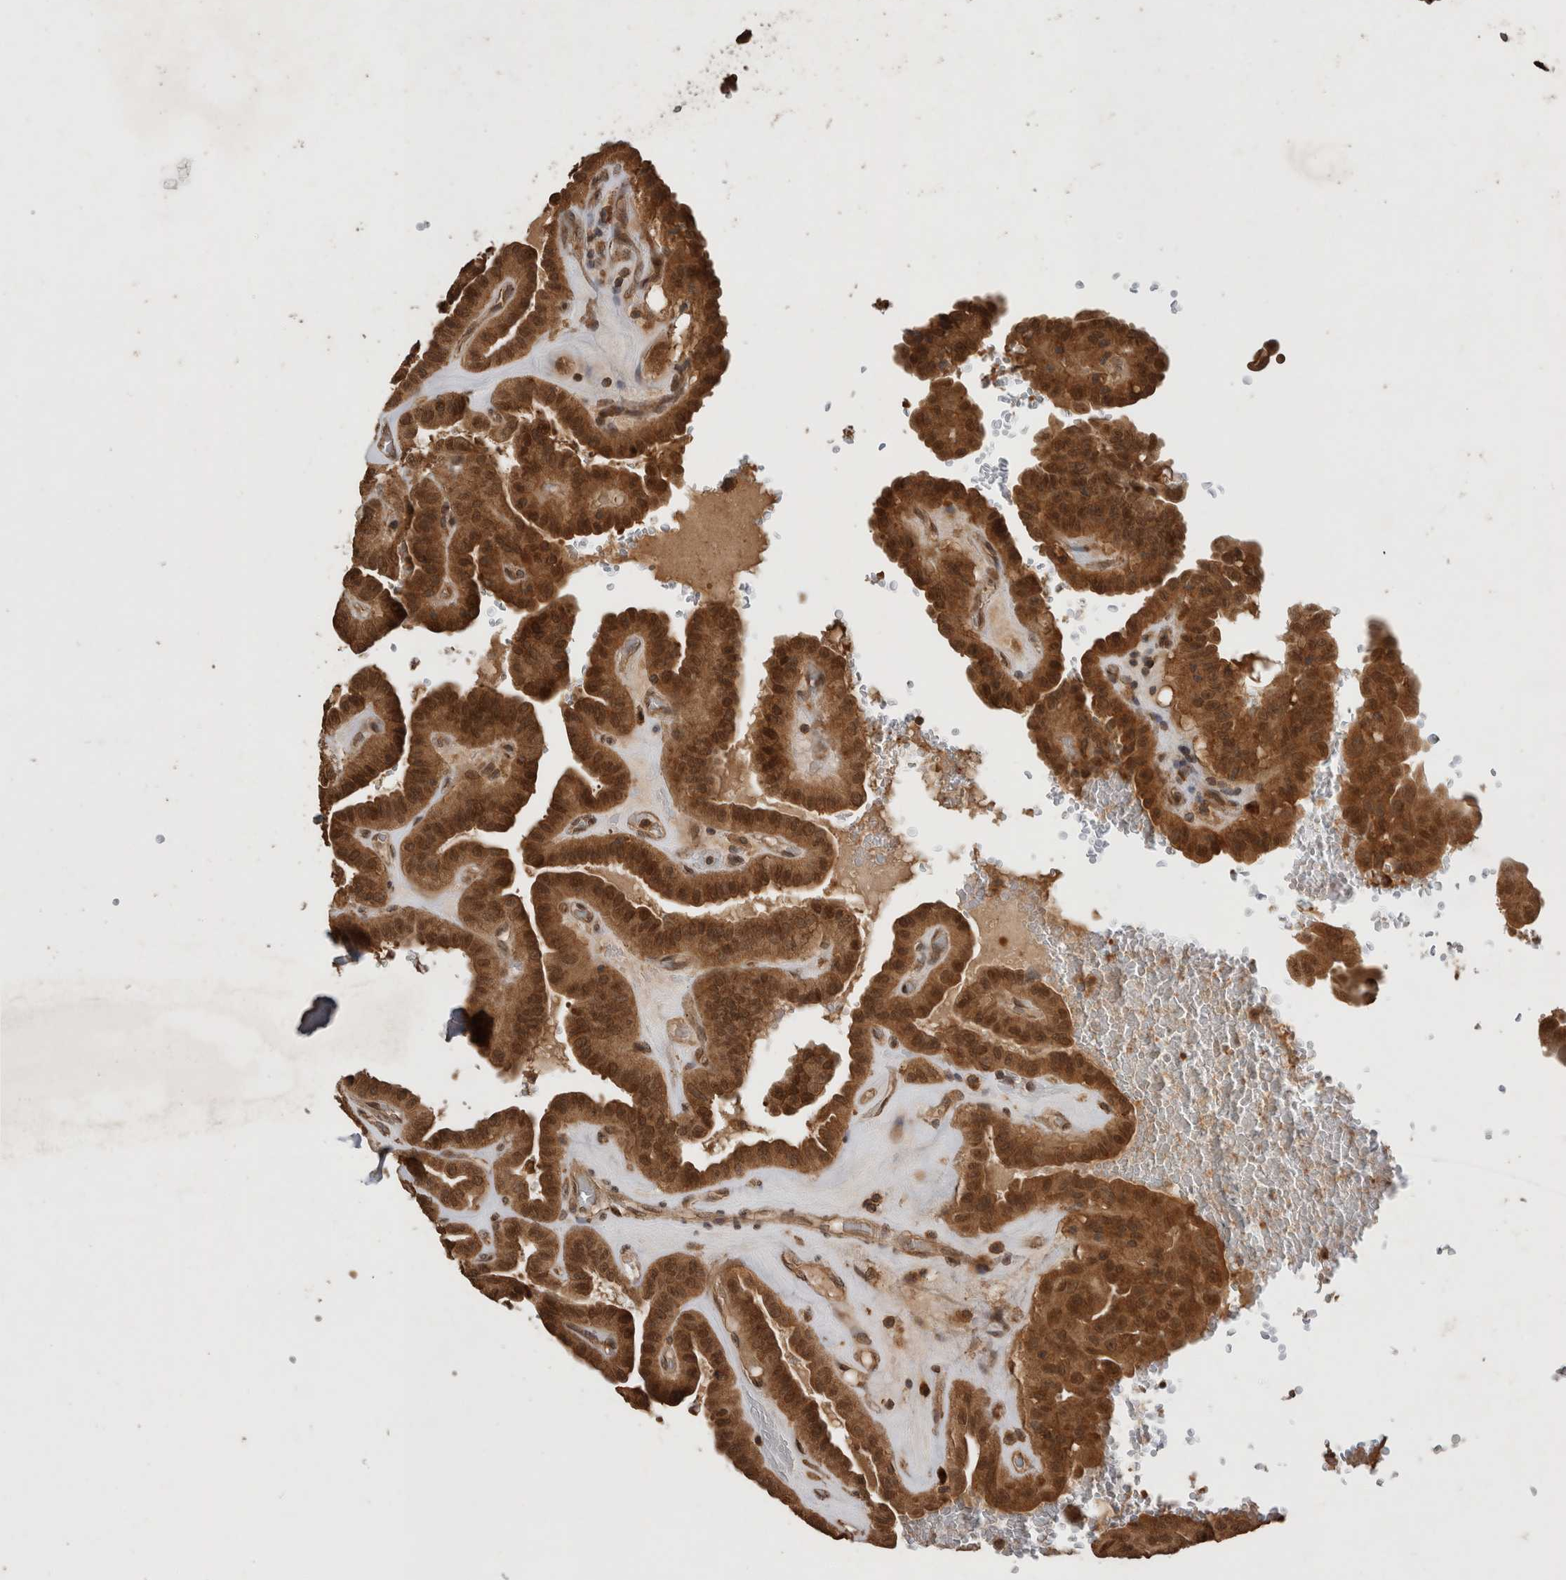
{"staining": {"intensity": "strong", "quantity": ">75%", "location": "cytoplasmic/membranous,nuclear"}, "tissue": "thyroid cancer", "cell_type": "Tumor cells", "image_type": "cancer", "snomed": [{"axis": "morphology", "description": "Papillary adenocarcinoma, NOS"}, {"axis": "topography", "description": "Thyroid gland"}], "caption": "DAB immunohistochemical staining of papillary adenocarcinoma (thyroid) exhibits strong cytoplasmic/membranous and nuclear protein expression in approximately >75% of tumor cells.", "gene": "OTUD7B", "patient": {"sex": "male", "age": 77}}